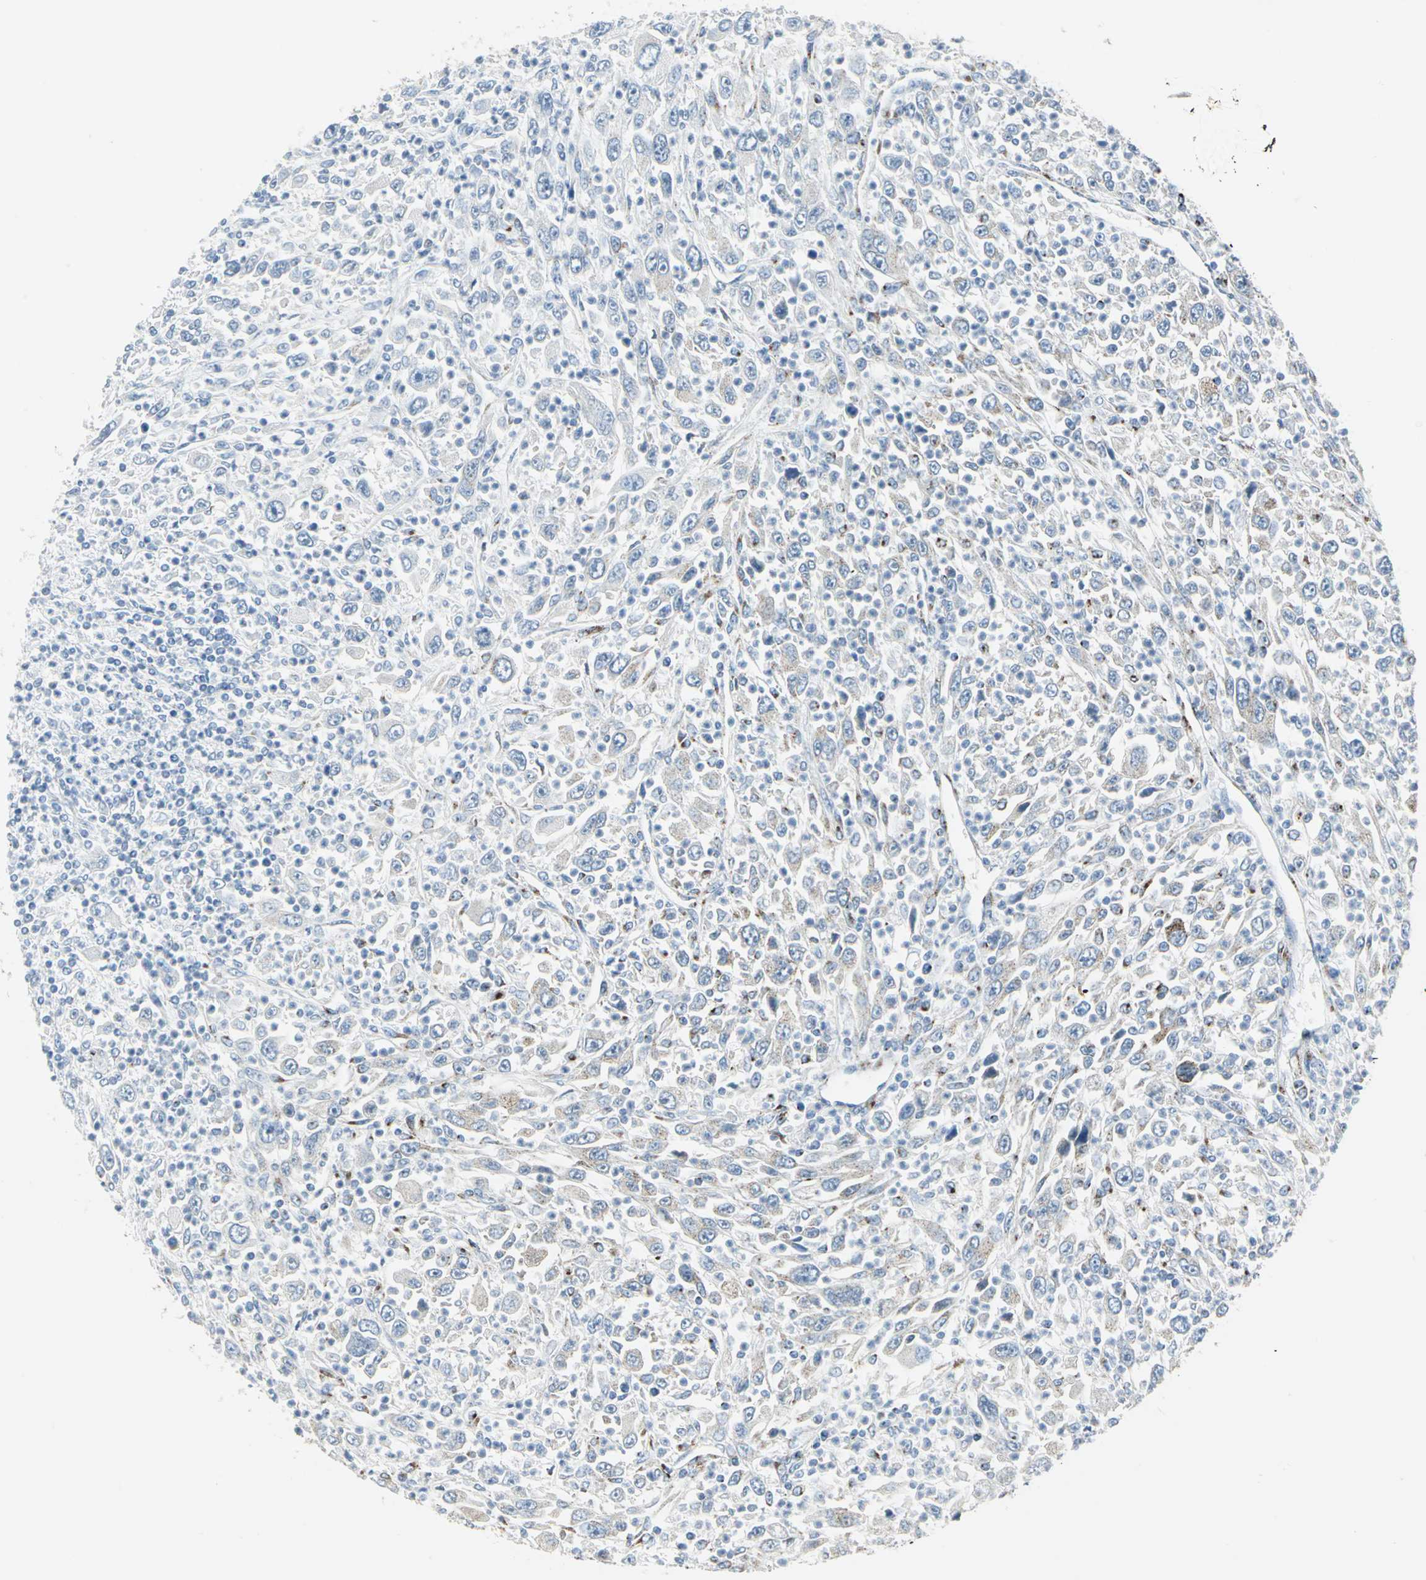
{"staining": {"intensity": "weak", "quantity": "25%-75%", "location": "cytoplasmic/membranous"}, "tissue": "melanoma", "cell_type": "Tumor cells", "image_type": "cancer", "snomed": [{"axis": "morphology", "description": "Malignant melanoma, Metastatic site"}, {"axis": "topography", "description": "Skin"}], "caption": "Malignant melanoma (metastatic site) stained with a brown dye shows weak cytoplasmic/membranous positive expression in about 25%-75% of tumor cells.", "gene": "GPR3", "patient": {"sex": "female", "age": 56}}